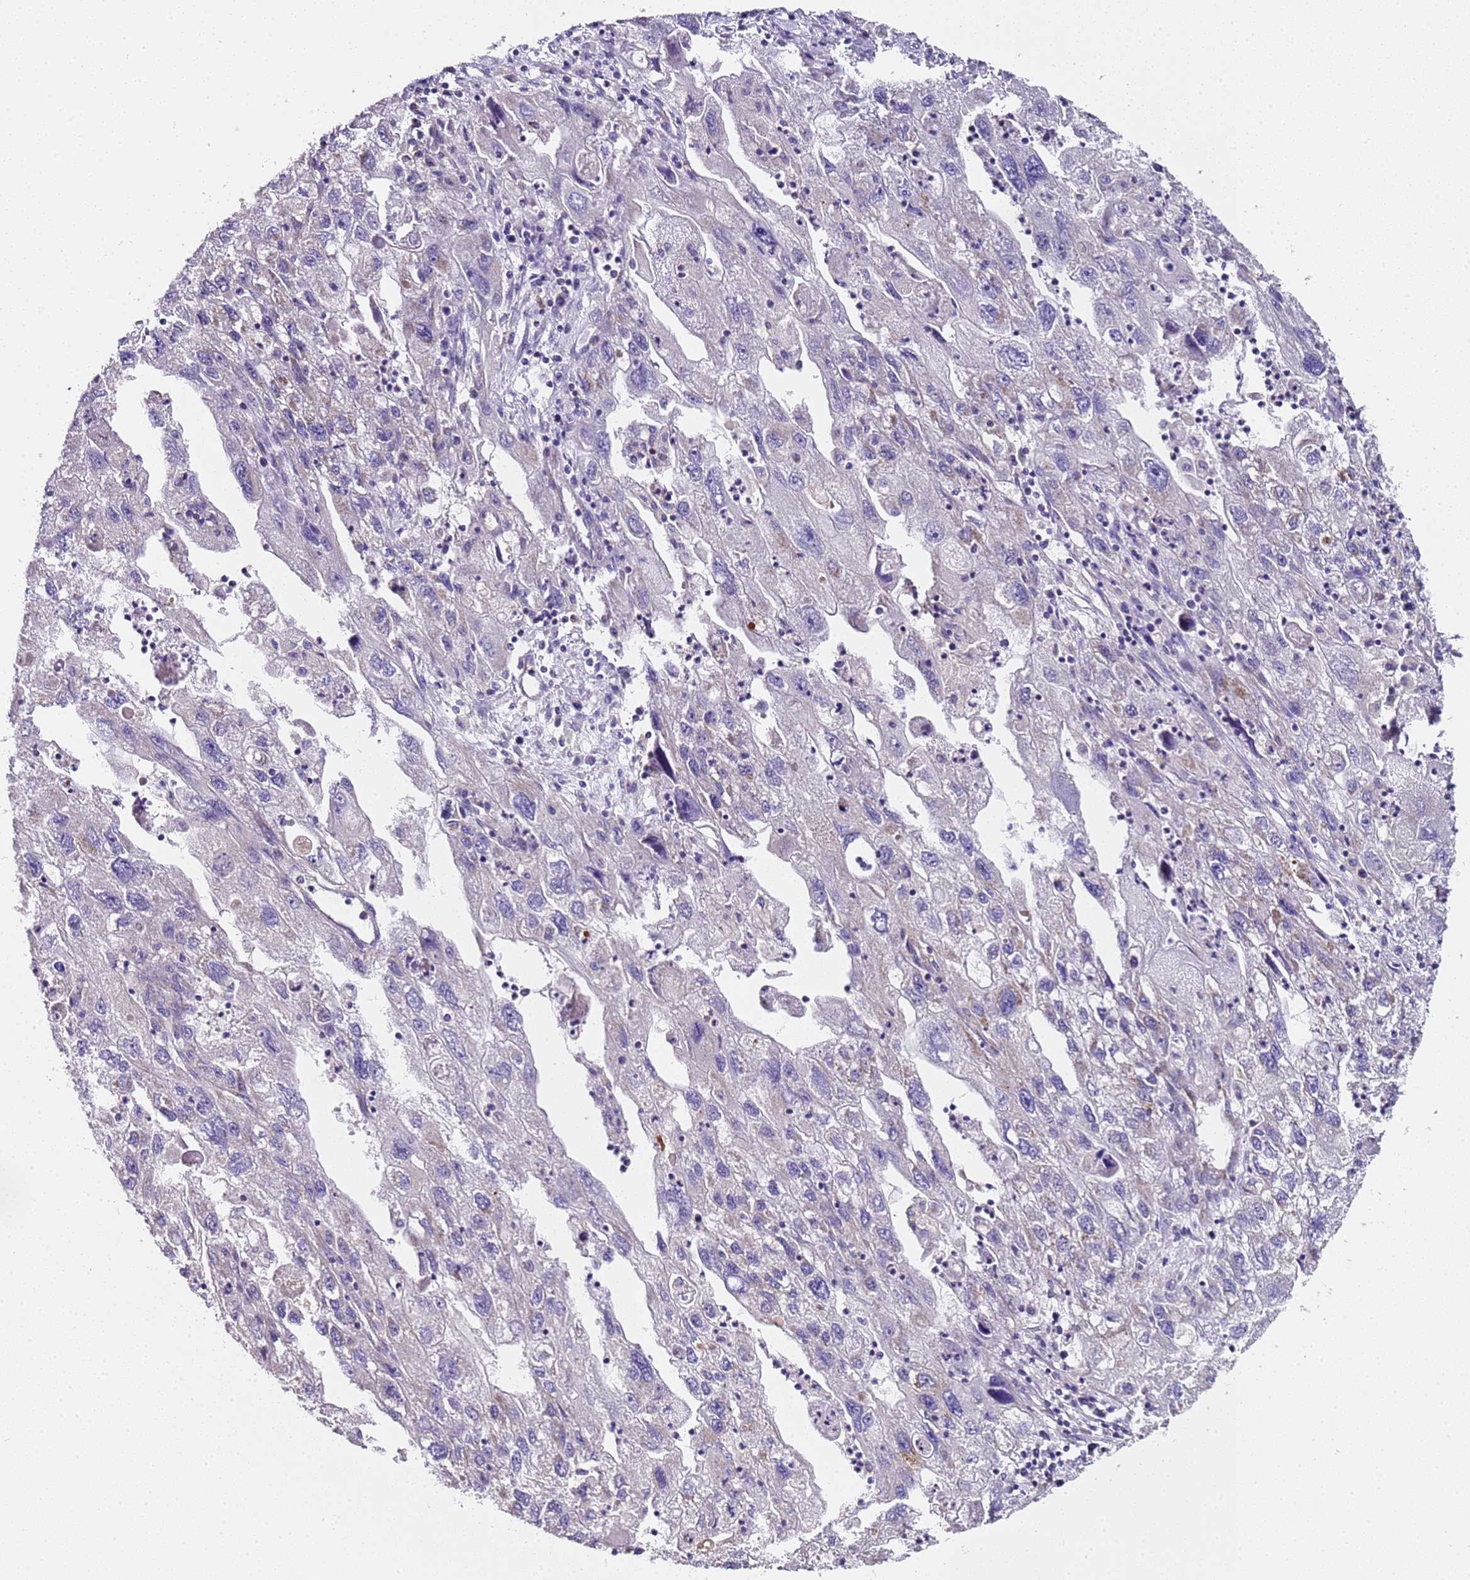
{"staining": {"intensity": "negative", "quantity": "none", "location": "none"}, "tissue": "endometrial cancer", "cell_type": "Tumor cells", "image_type": "cancer", "snomed": [{"axis": "morphology", "description": "Adenocarcinoma, NOS"}, {"axis": "topography", "description": "Endometrium"}], "caption": "DAB (3,3'-diaminobenzidine) immunohistochemical staining of human endometrial cancer demonstrates no significant staining in tumor cells.", "gene": "MRPL49", "patient": {"sex": "female", "age": 49}}